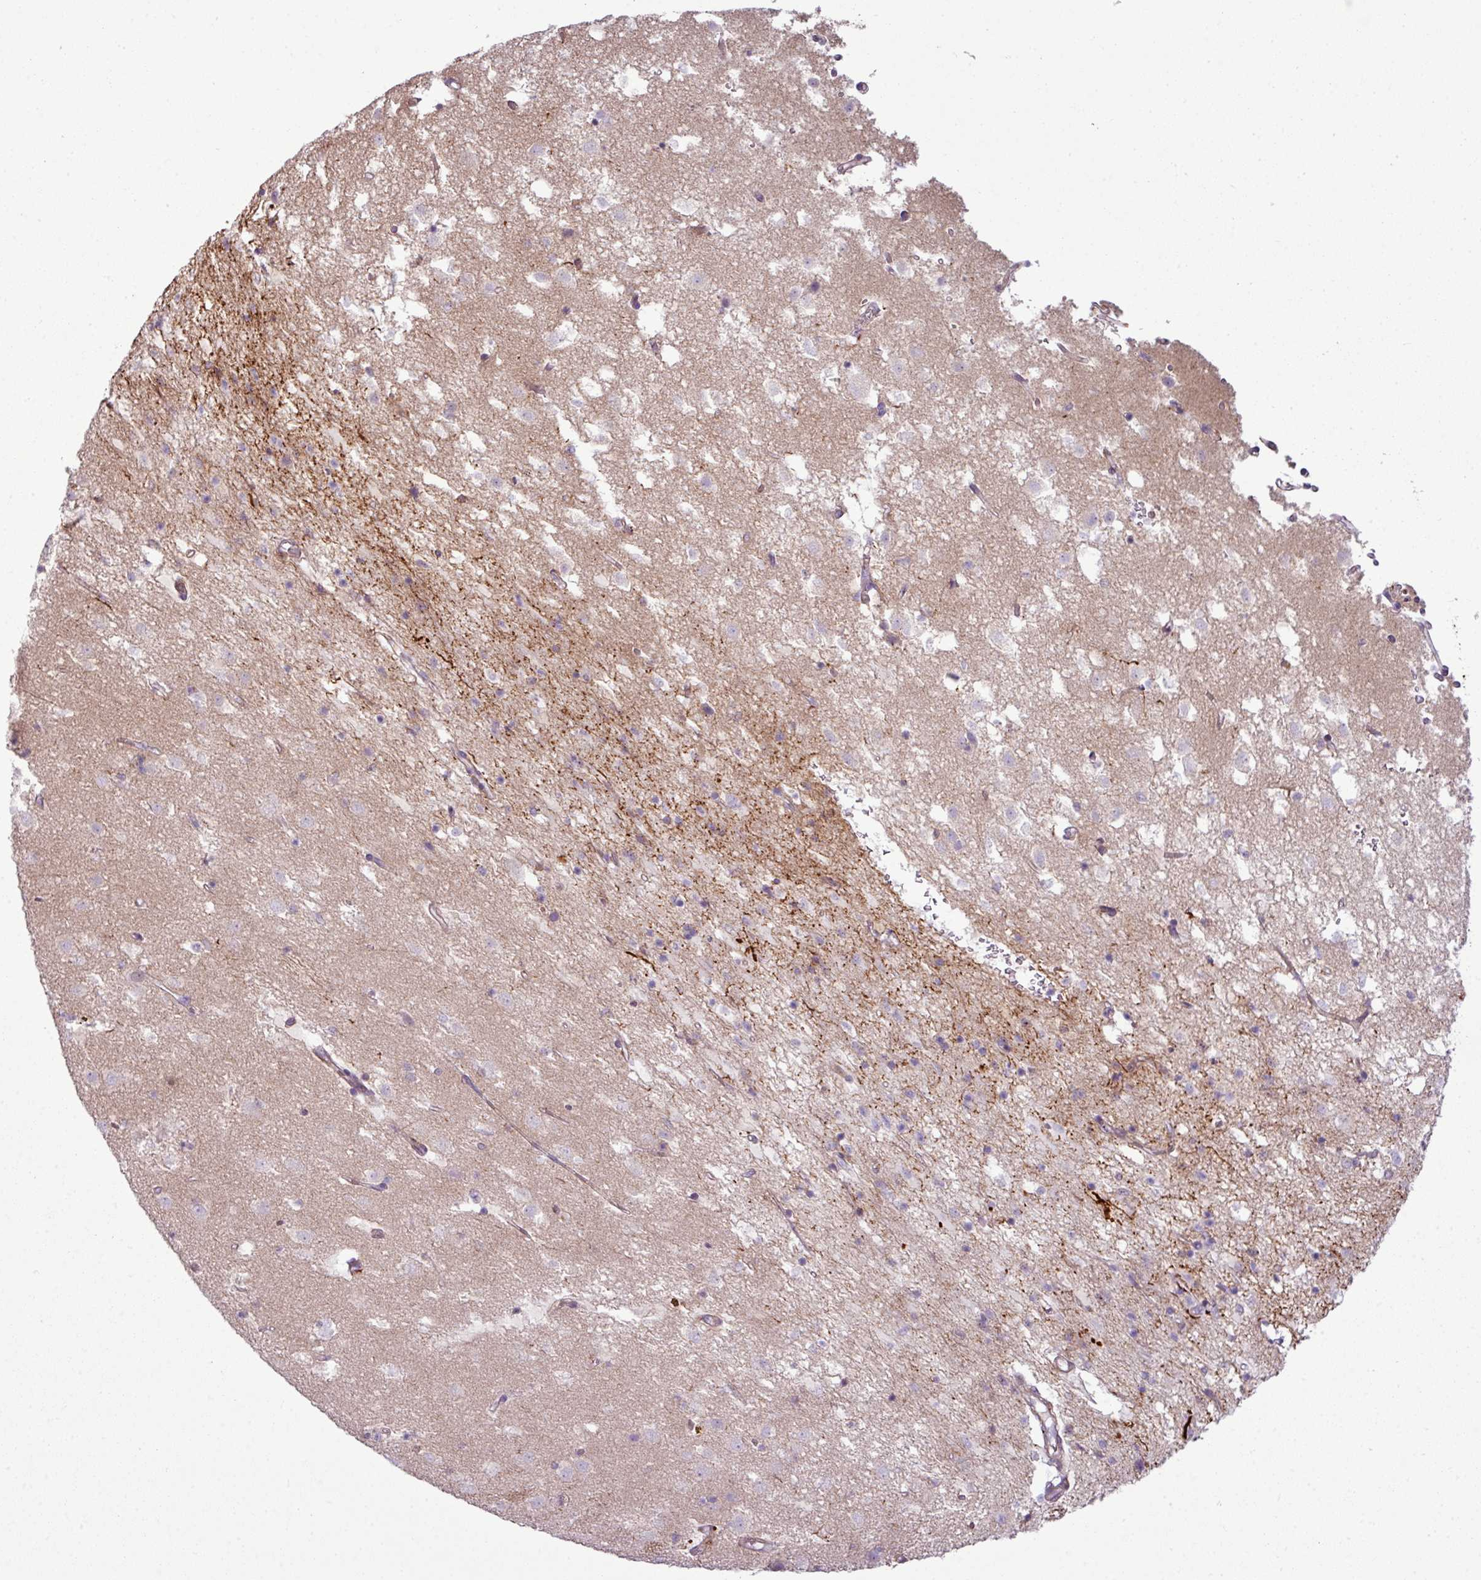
{"staining": {"intensity": "negative", "quantity": "none", "location": "none"}, "tissue": "caudate", "cell_type": "Glial cells", "image_type": "normal", "snomed": [{"axis": "morphology", "description": "Normal tissue, NOS"}, {"axis": "topography", "description": "Lateral ventricle wall"}], "caption": "Caudate was stained to show a protein in brown. There is no significant expression in glial cells. The staining was performed using DAB (3,3'-diaminobenzidine) to visualize the protein expression in brown, while the nuclei were stained in blue with hematoxylin (Magnification: 20x).", "gene": "COL8A1", "patient": {"sex": "male", "age": 58}}